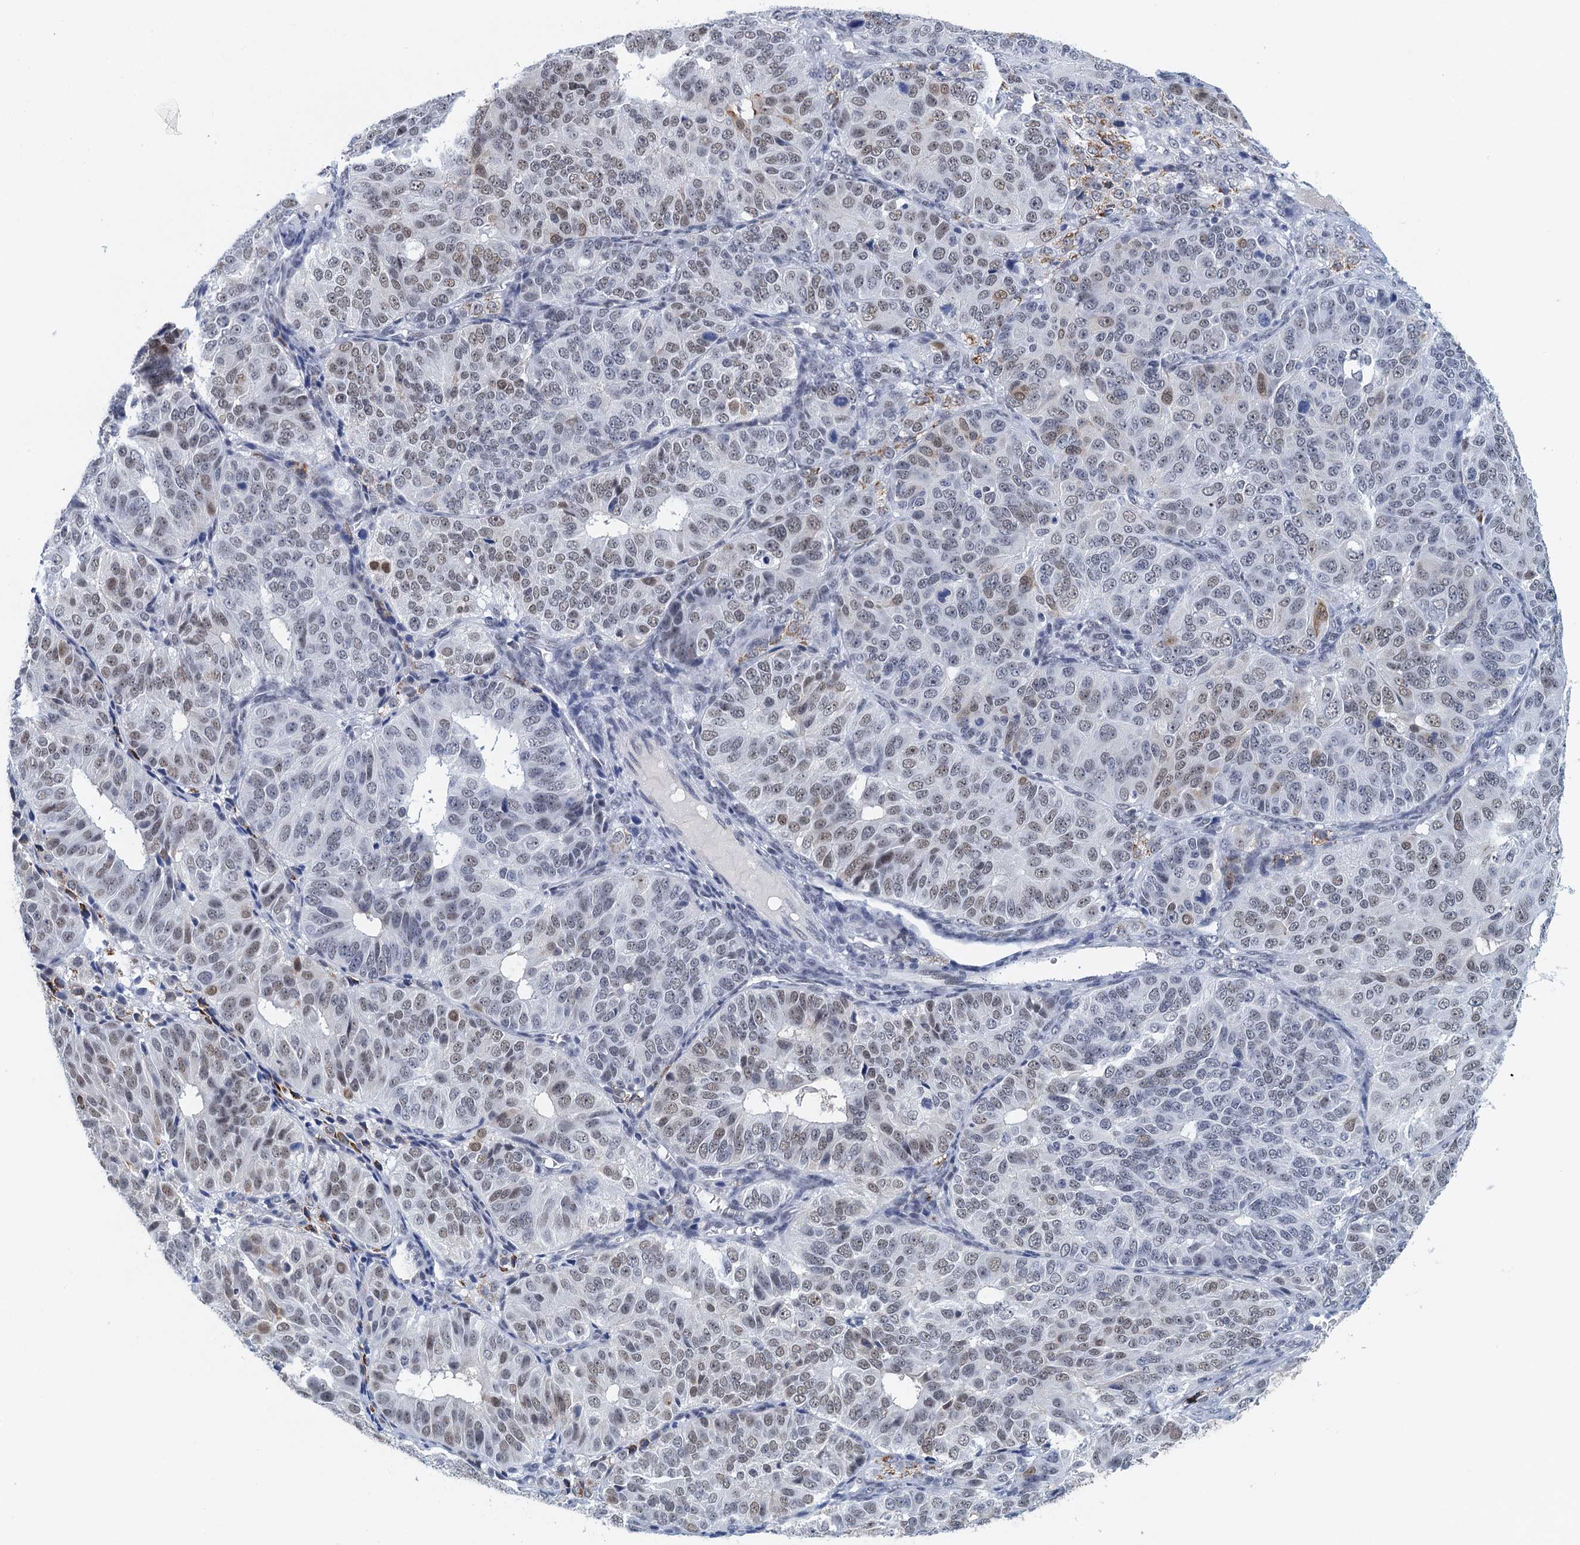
{"staining": {"intensity": "weak", "quantity": "25%-75%", "location": "nuclear"}, "tissue": "ovarian cancer", "cell_type": "Tumor cells", "image_type": "cancer", "snomed": [{"axis": "morphology", "description": "Carcinoma, endometroid"}, {"axis": "topography", "description": "Ovary"}], "caption": "Protein staining of ovarian cancer tissue displays weak nuclear positivity in approximately 25%-75% of tumor cells.", "gene": "EPS8L1", "patient": {"sex": "female", "age": 51}}